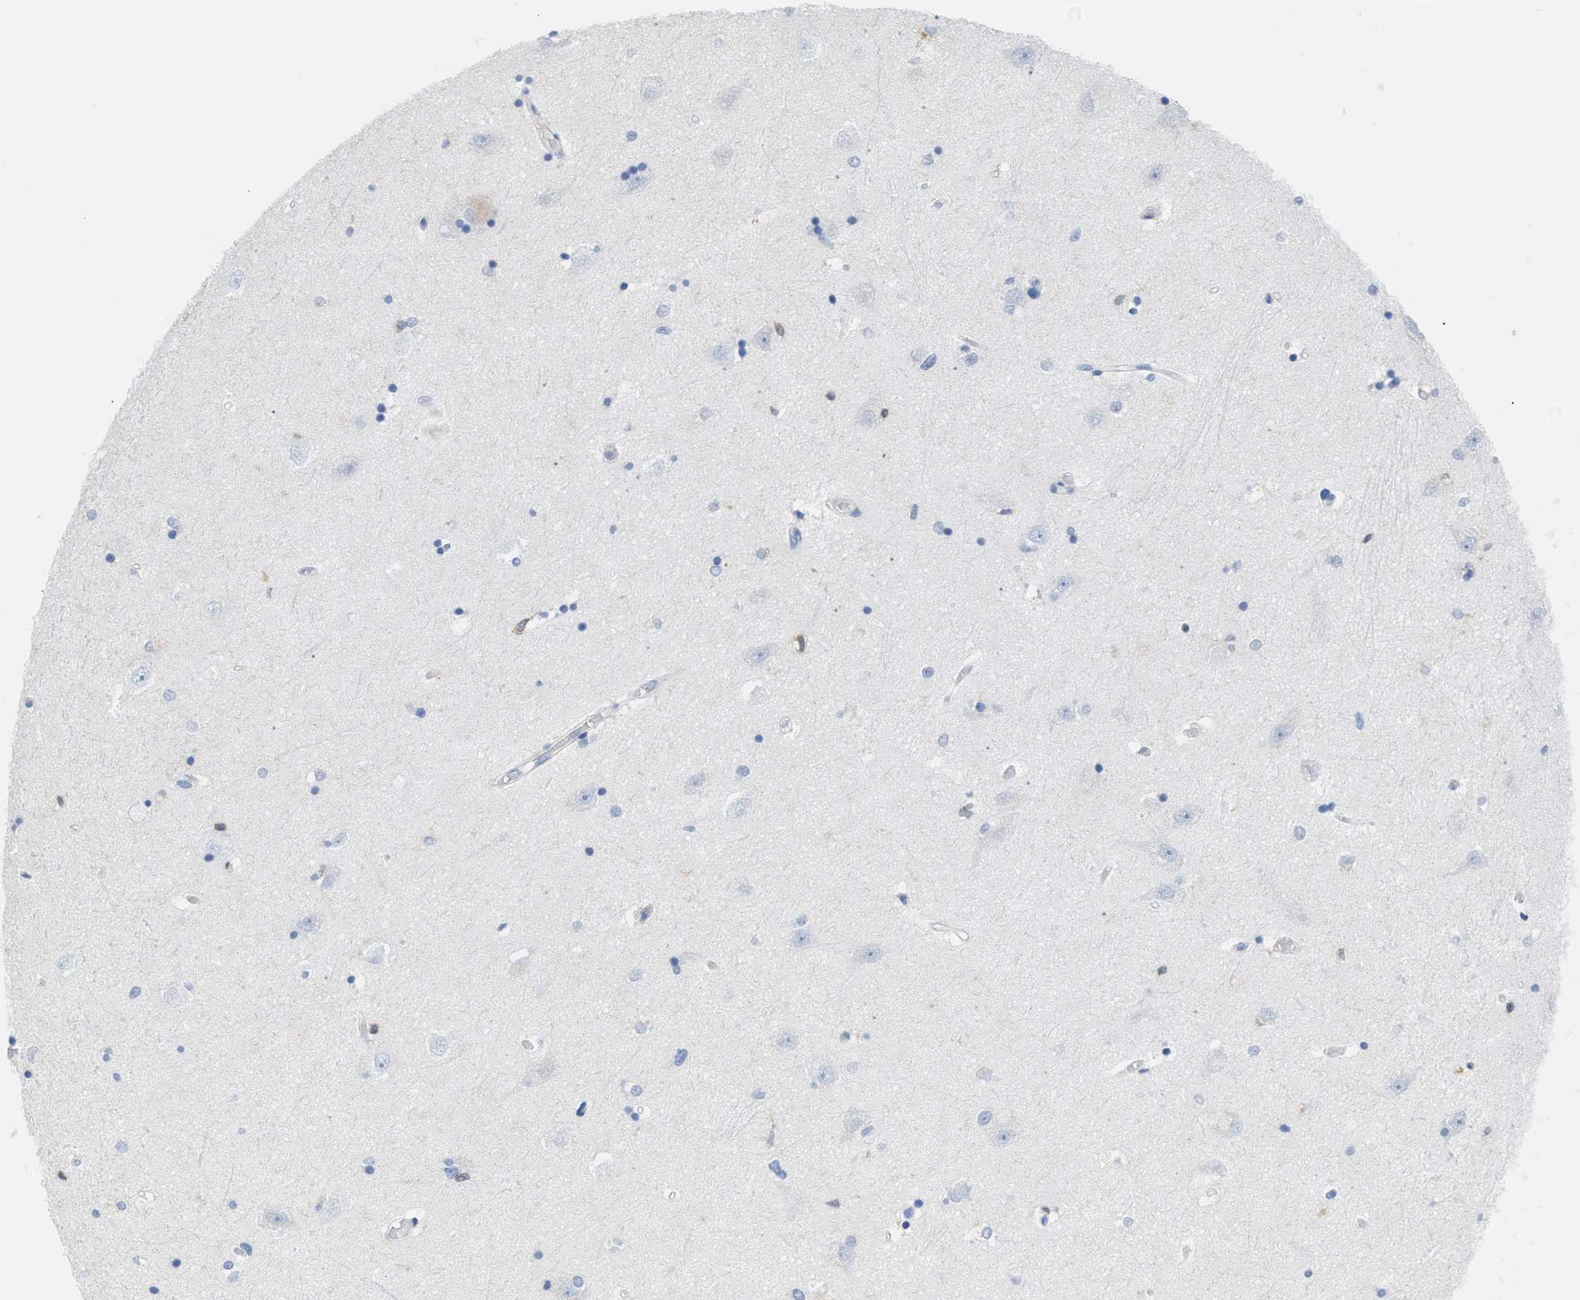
{"staining": {"intensity": "negative", "quantity": "none", "location": "none"}, "tissue": "hippocampus", "cell_type": "Glial cells", "image_type": "normal", "snomed": [{"axis": "morphology", "description": "Normal tissue, NOS"}, {"axis": "topography", "description": "Hippocampus"}], "caption": "This histopathology image is of normal hippocampus stained with immunohistochemistry to label a protein in brown with the nuclei are counter-stained blue. There is no staining in glial cells. (Brightfield microscopy of DAB IHC at high magnification).", "gene": "IL16", "patient": {"sex": "male", "age": 45}}